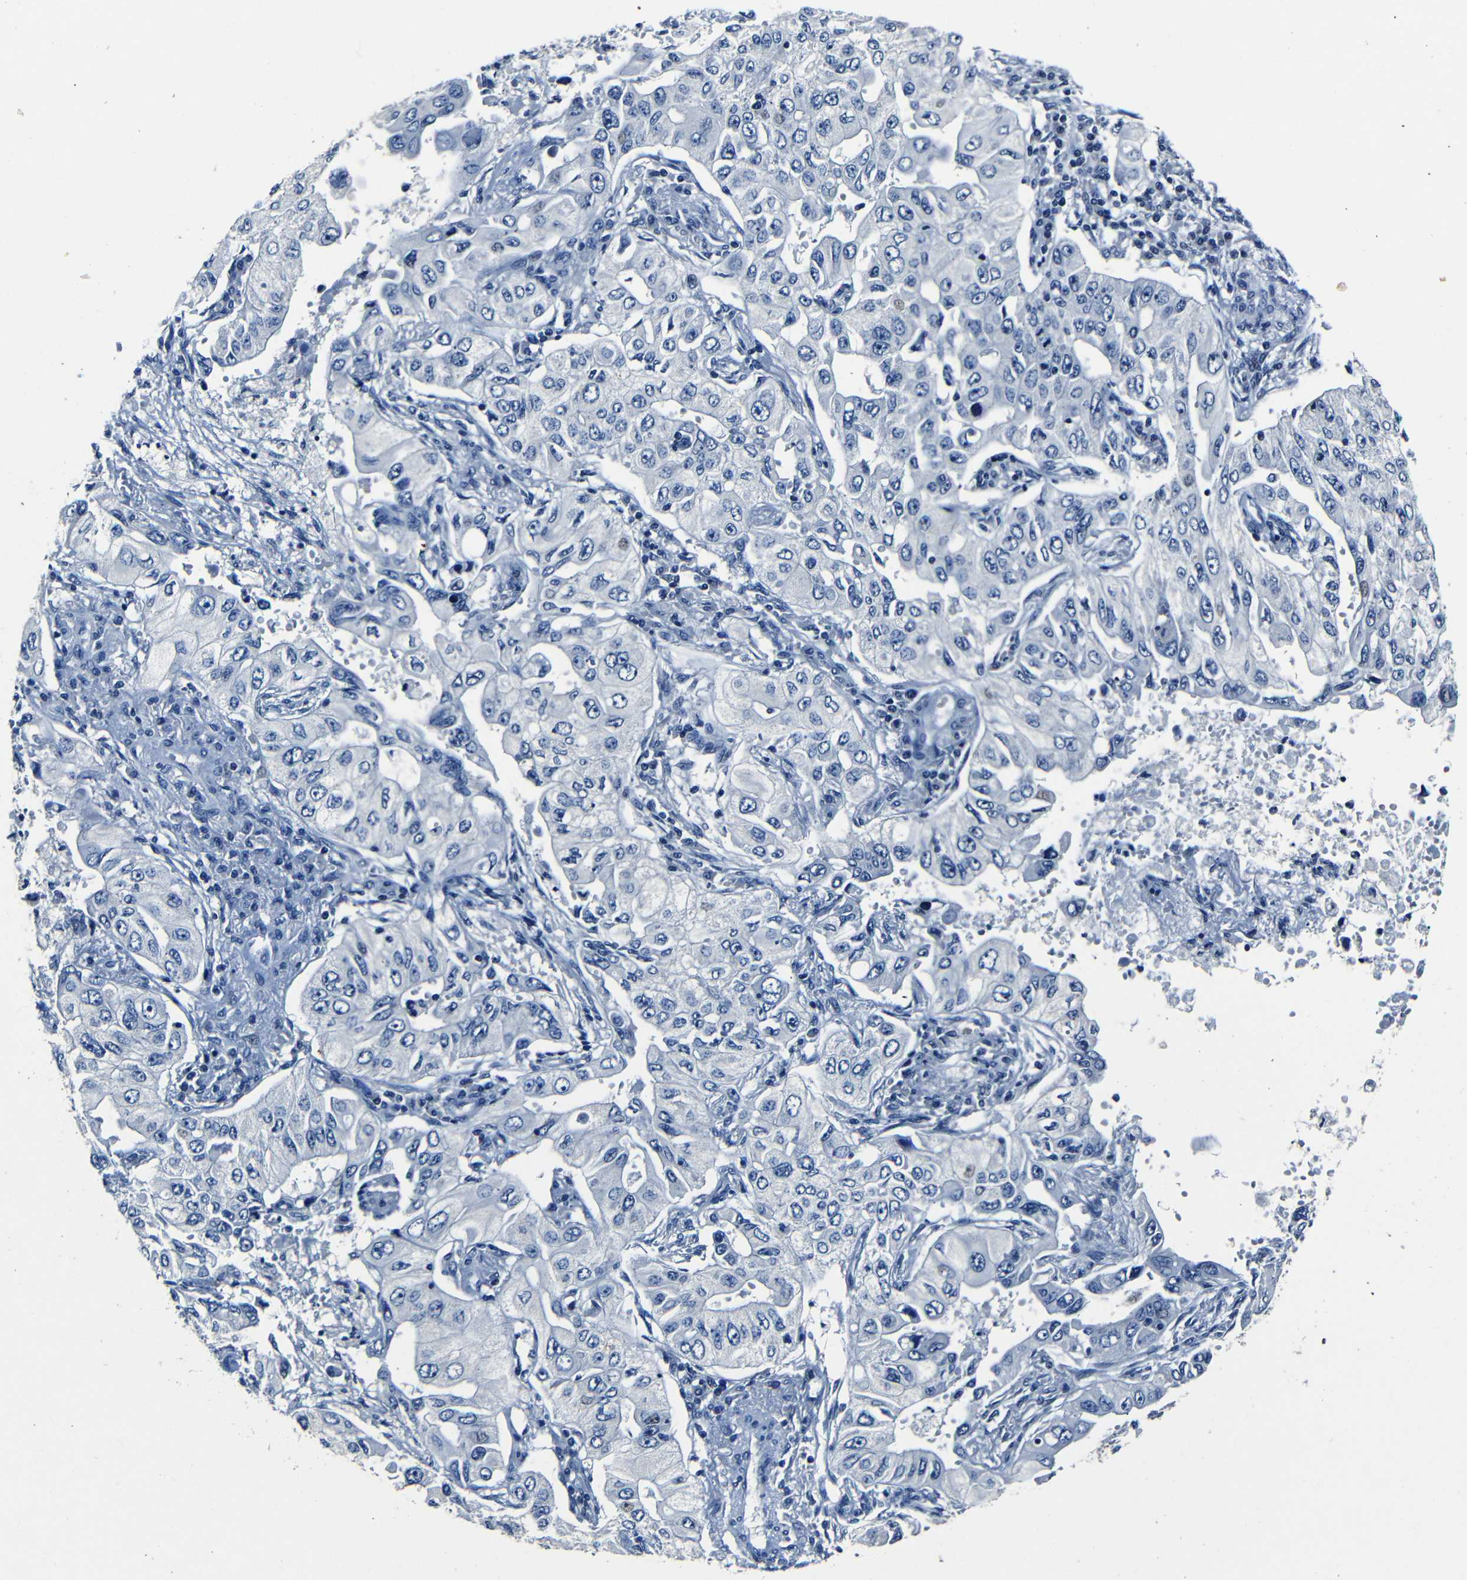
{"staining": {"intensity": "negative", "quantity": "none", "location": "none"}, "tissue": "lung cancer", "cell_type": "Tumor cells", "image_type": "cancer", "snomed": [{"axis": "morphology", "description": "Adenocarcinoma, NOS"}, {"axis": "topography", "description": "Lung"}], "caption": "Lung cancer (adenocarcinoma) was stained to show a protein in brown. There is no significant positivity in tumor cells.", "gene": "NCMAP", "patient": {"sex": "male", "age": 84}}